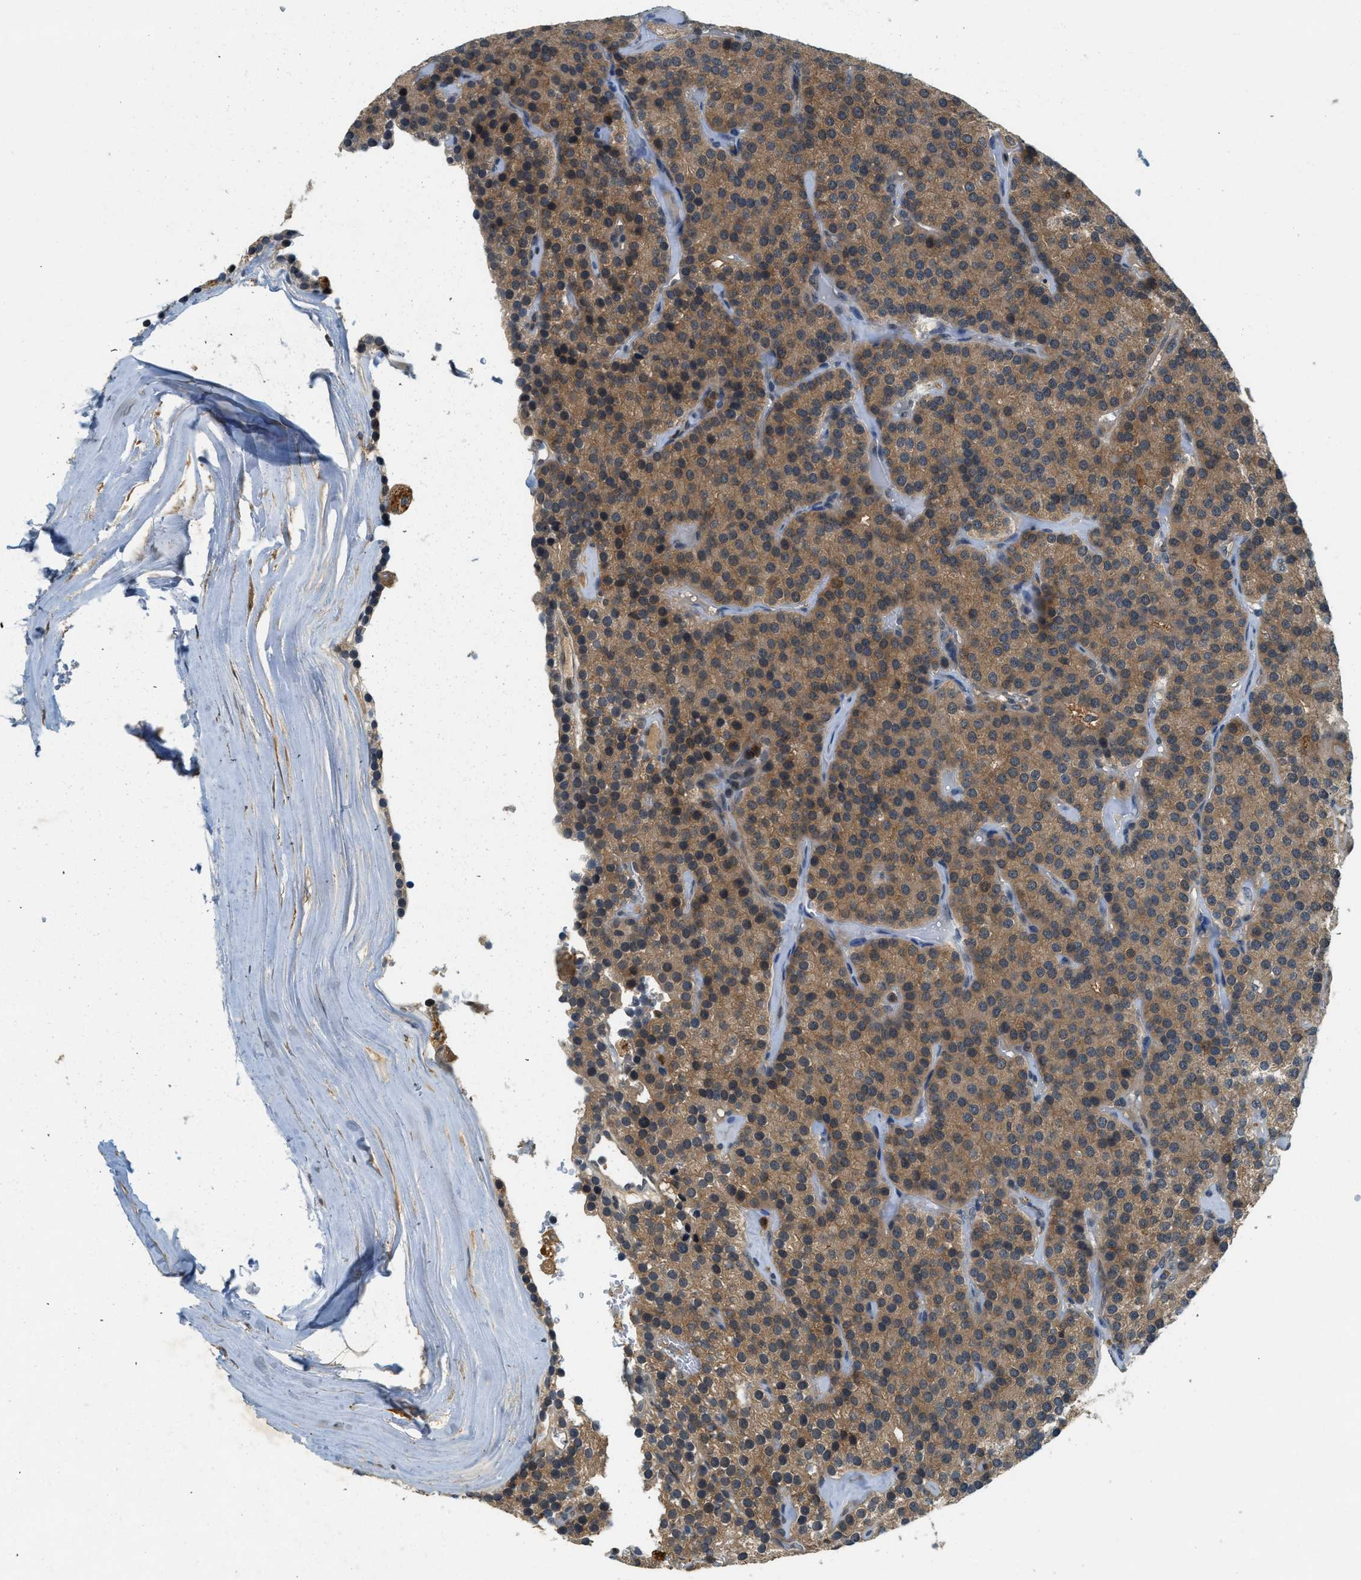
{"staining": {"intensity": "moderate", "quantity": ">75%", "location": "cytoplasmic/membranous"}, "tissue": "parathyroid gland", "cell_type": "Glandular cells", "image_type": "normal", "snomed": [{"axis": "morphology", "description": "Normal tissue, NOS"}, {"axis": "morphology", "description": "Adenoma, NOS"}, {"axis": "topography", "description": "Parathyroid gland"}], "caption": "Brown immunohistochemical staining in normal parathyroid gland exhibits moderate cytoplasmic/membranous expression in approximately >75% of glandular cells.", "gene": "GMPPB", "patient": {"sex": "female", "age": 86}}